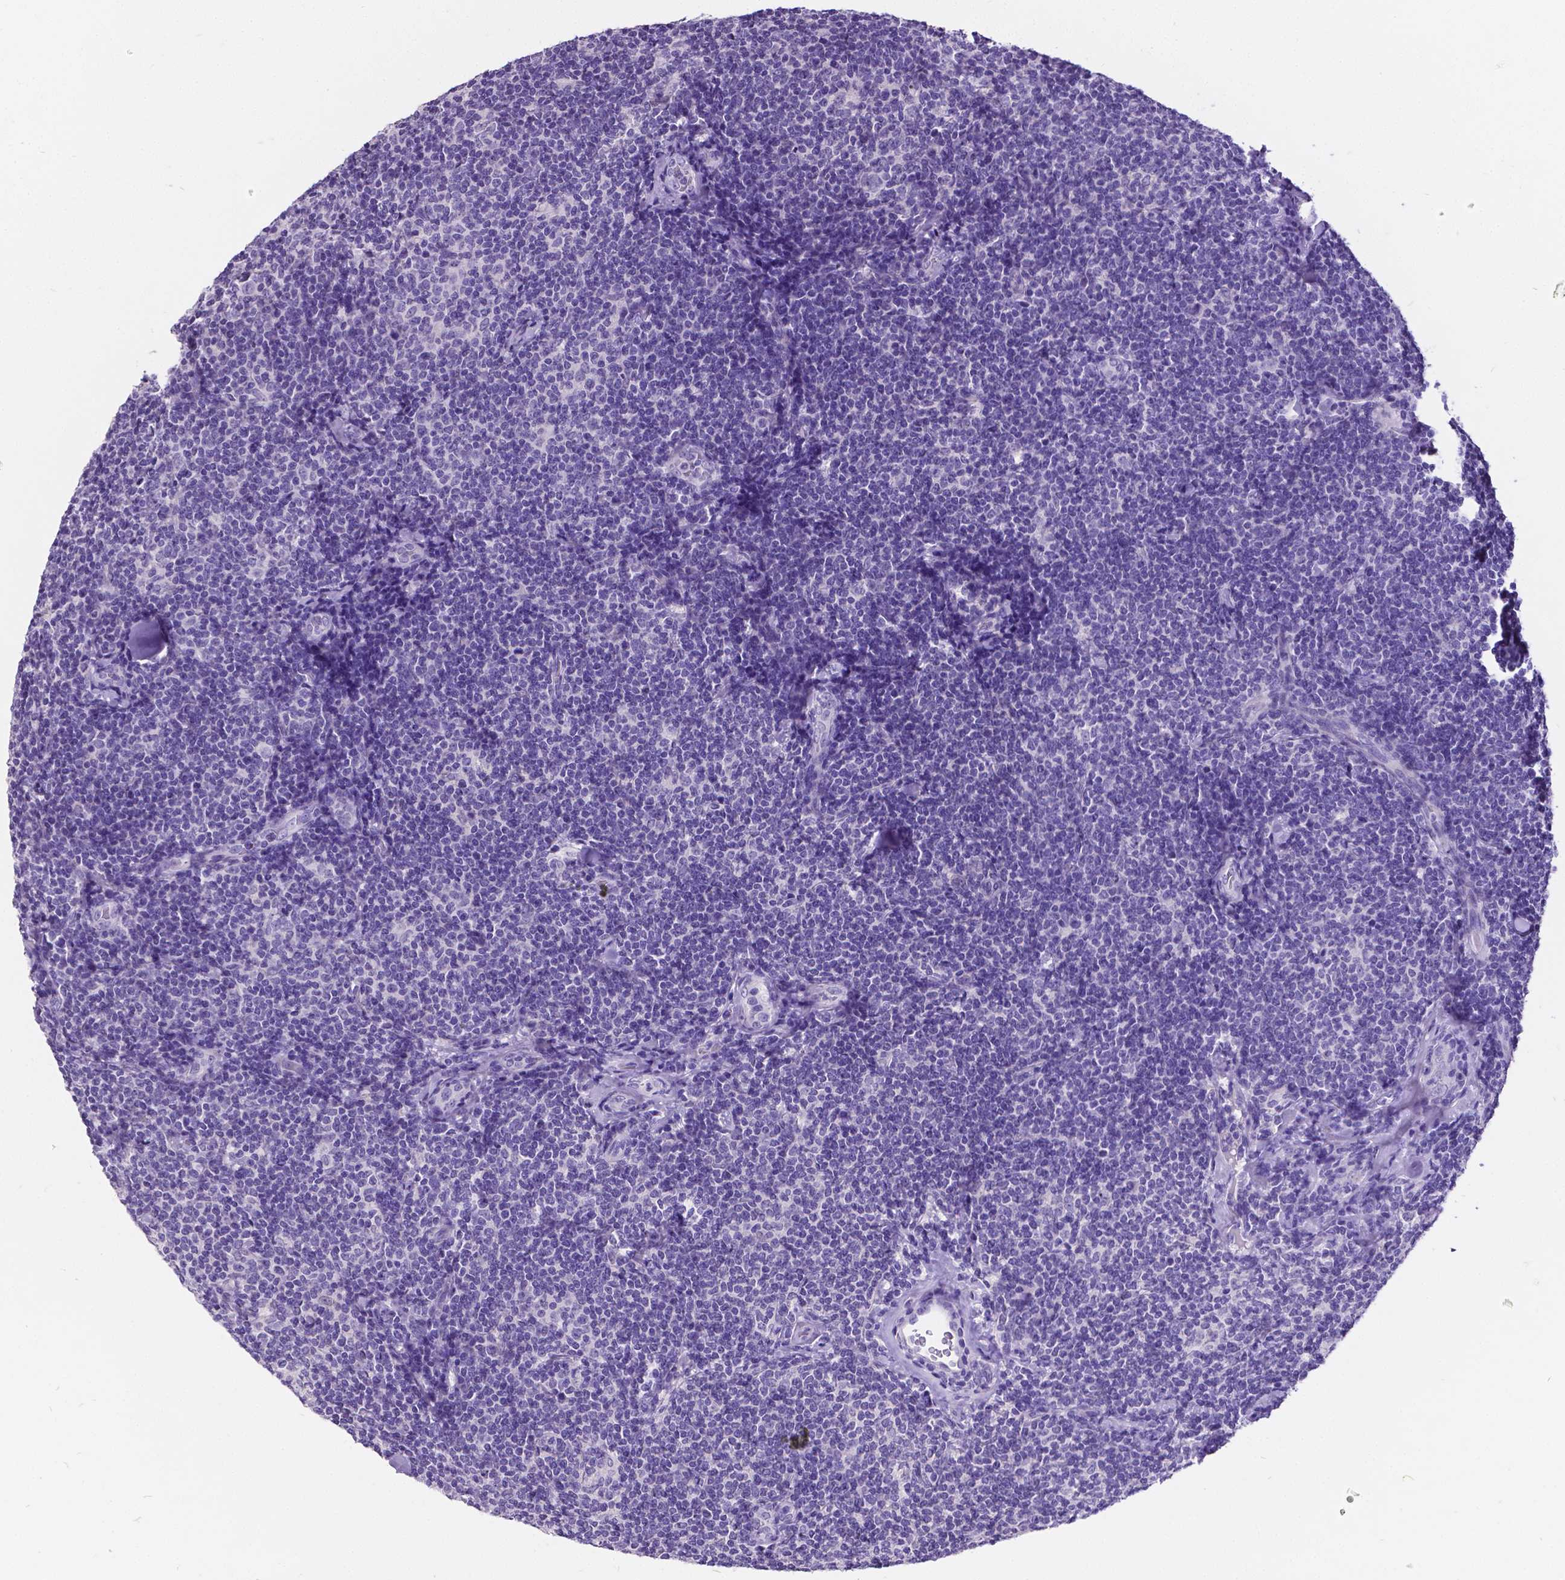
{"staining": {"intensity": "negative", "quantity": "none", "location": "none"}, "tissue": "lymphoma", "cell_type": "Tumor cells", "image_type": "cancer", "snomed": [{"axis": "morphology", "description": "Malignant lymphoma, non-Hodgkin's type, Low grade"}, {"axis": "topography", "description": "Lymph node"}], "caption": "IHC histopathology image of neoplastic tissue: lymphoma stained with DAB displays no significant protein staining in tumor cells.", "gene": "SATB2", "patient": {"sex": "female", "age": 56}}